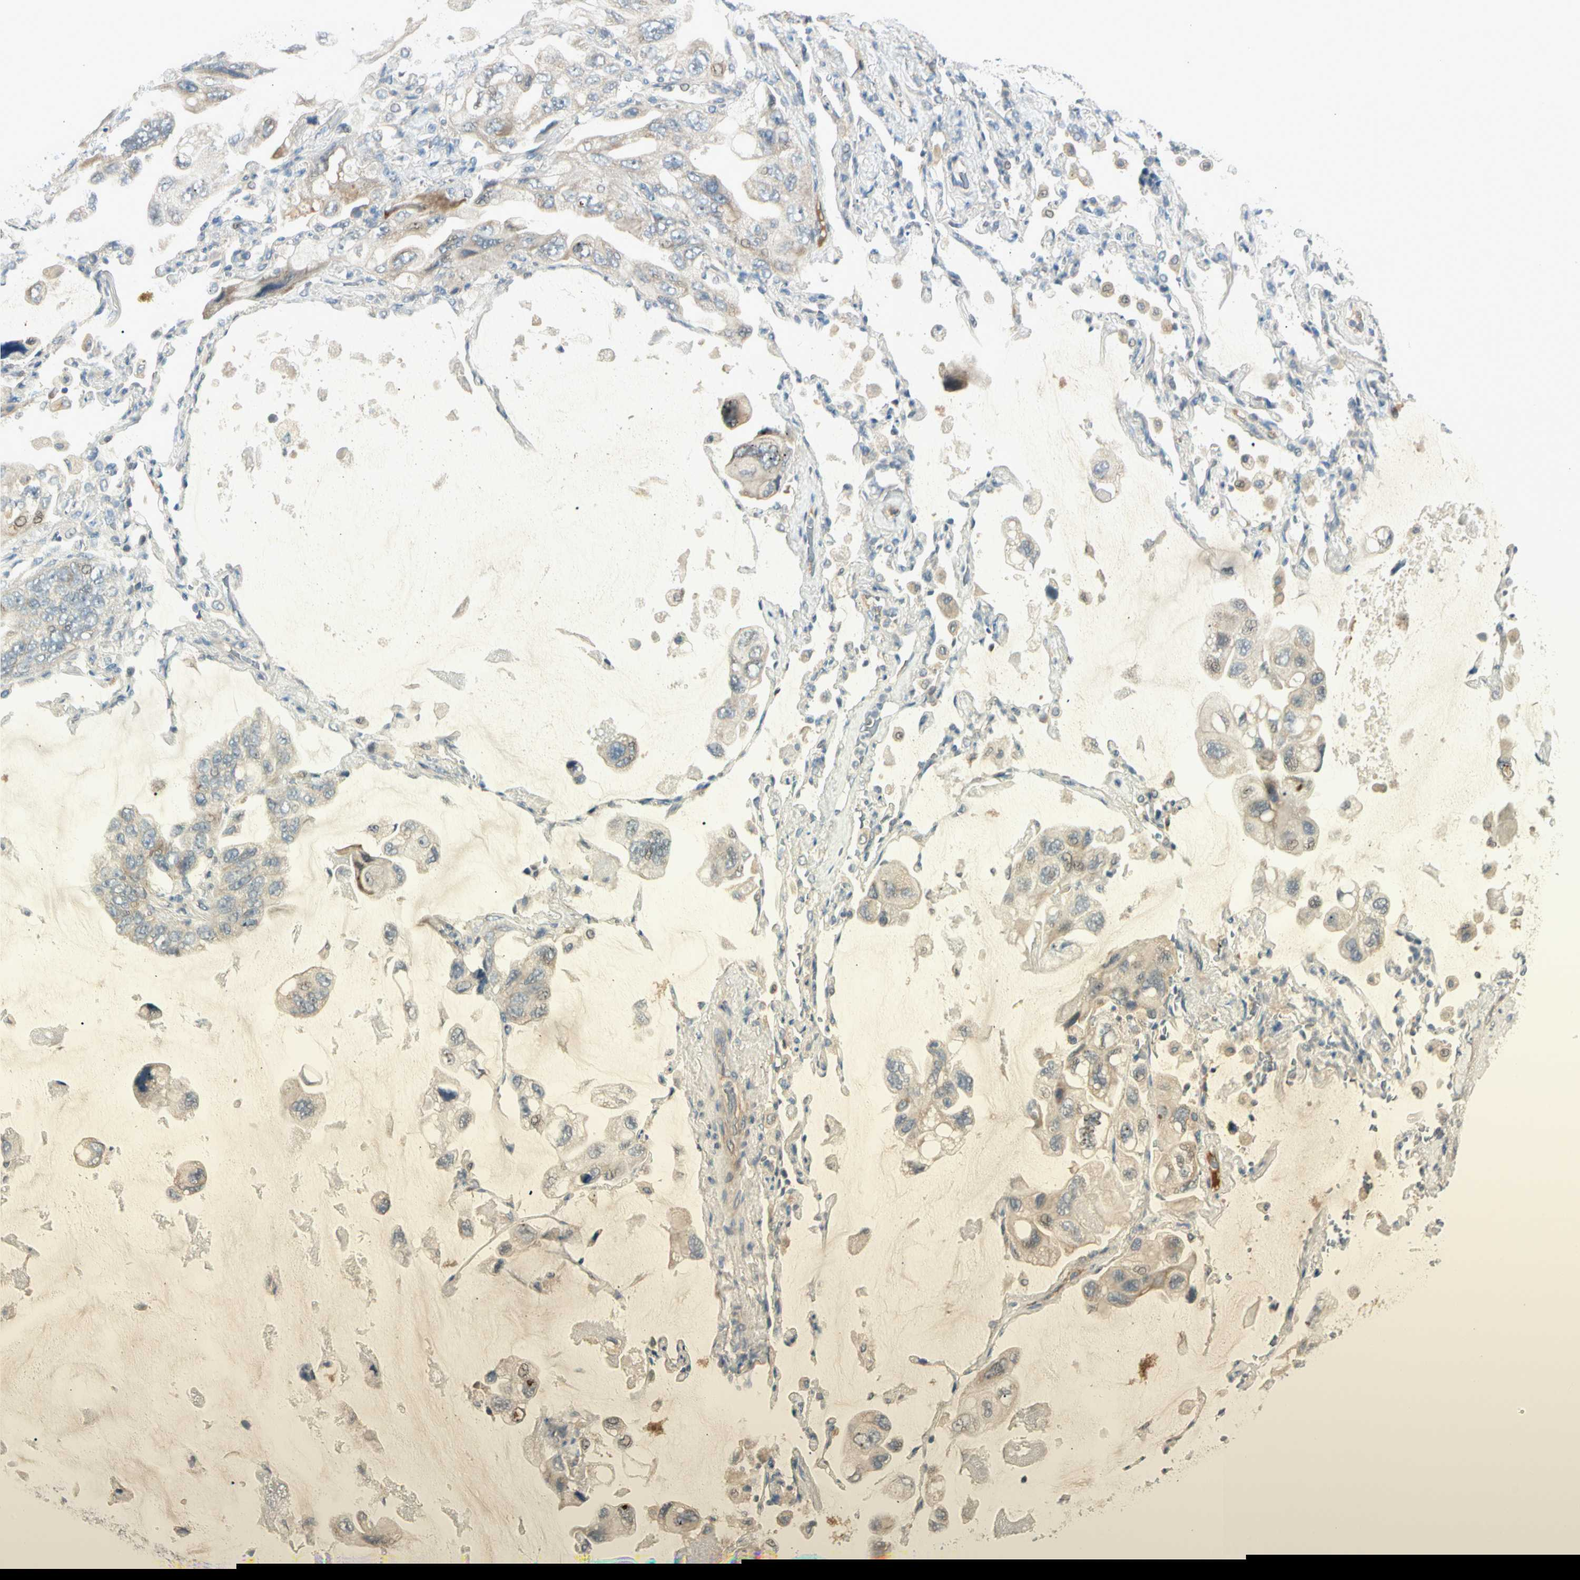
{"staining": {"intensity": "weak", "quantity": "<25%", "location": "cytoplasmic/membranous"}, "tissue": "lung cancer", "cell_type": "Tumor cells", "image_type": "cancer", "snomed": [{"axis": "morphology", "description": "Squamous cell carcinoma, NOS"}, {"axis": "topography", "description": "Lung"}], "caption": "Squamous cell carcinoma (lung) stained for a protein using IHC displays no staining tumor cells.", "gene": "PCDHB15", "patient": {"sex": "female", "age": 73}}